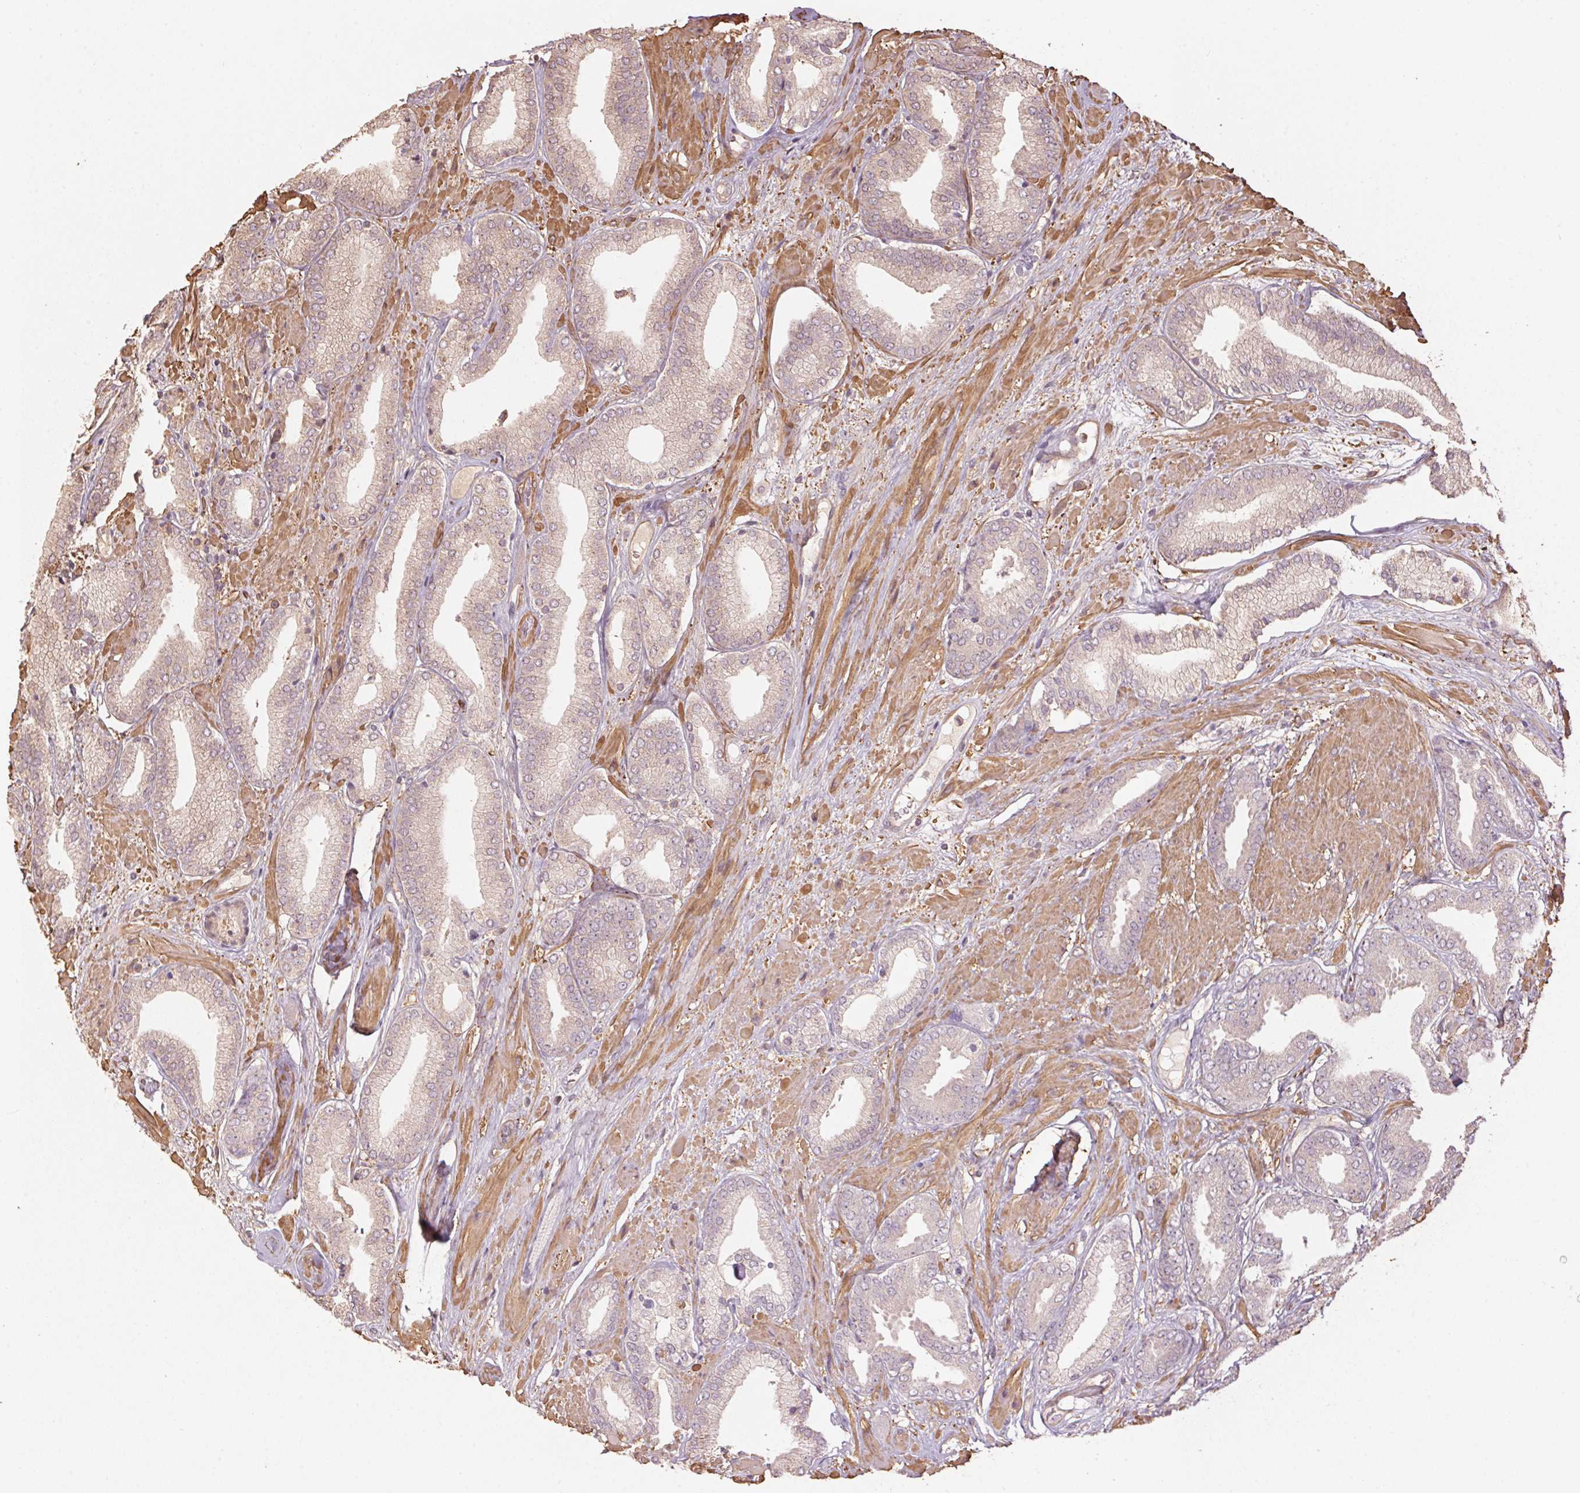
{"staining": {"intensity": "weak", "quantity": "25%-75%", "location": "cytoplasmic/membranous"}, "tissue": "prostate cancer", "cell_type": "Tumor cells", "image_type": "cancer", "snomed": [{"axis": "morphology", "description": "Adenocarcinoma, High grade"}, {"axis": "topography", "description": "Prostate"}], "caption": "Human prostate cancer (high-grade adenocarcinoma) stained for a protein (brown) displays weak cytoplasmic/membranous positive positivity in about 25%-75% of tumor cells.", "gene": "QDPR", "patient": {"sex": "male", "age": 56}}